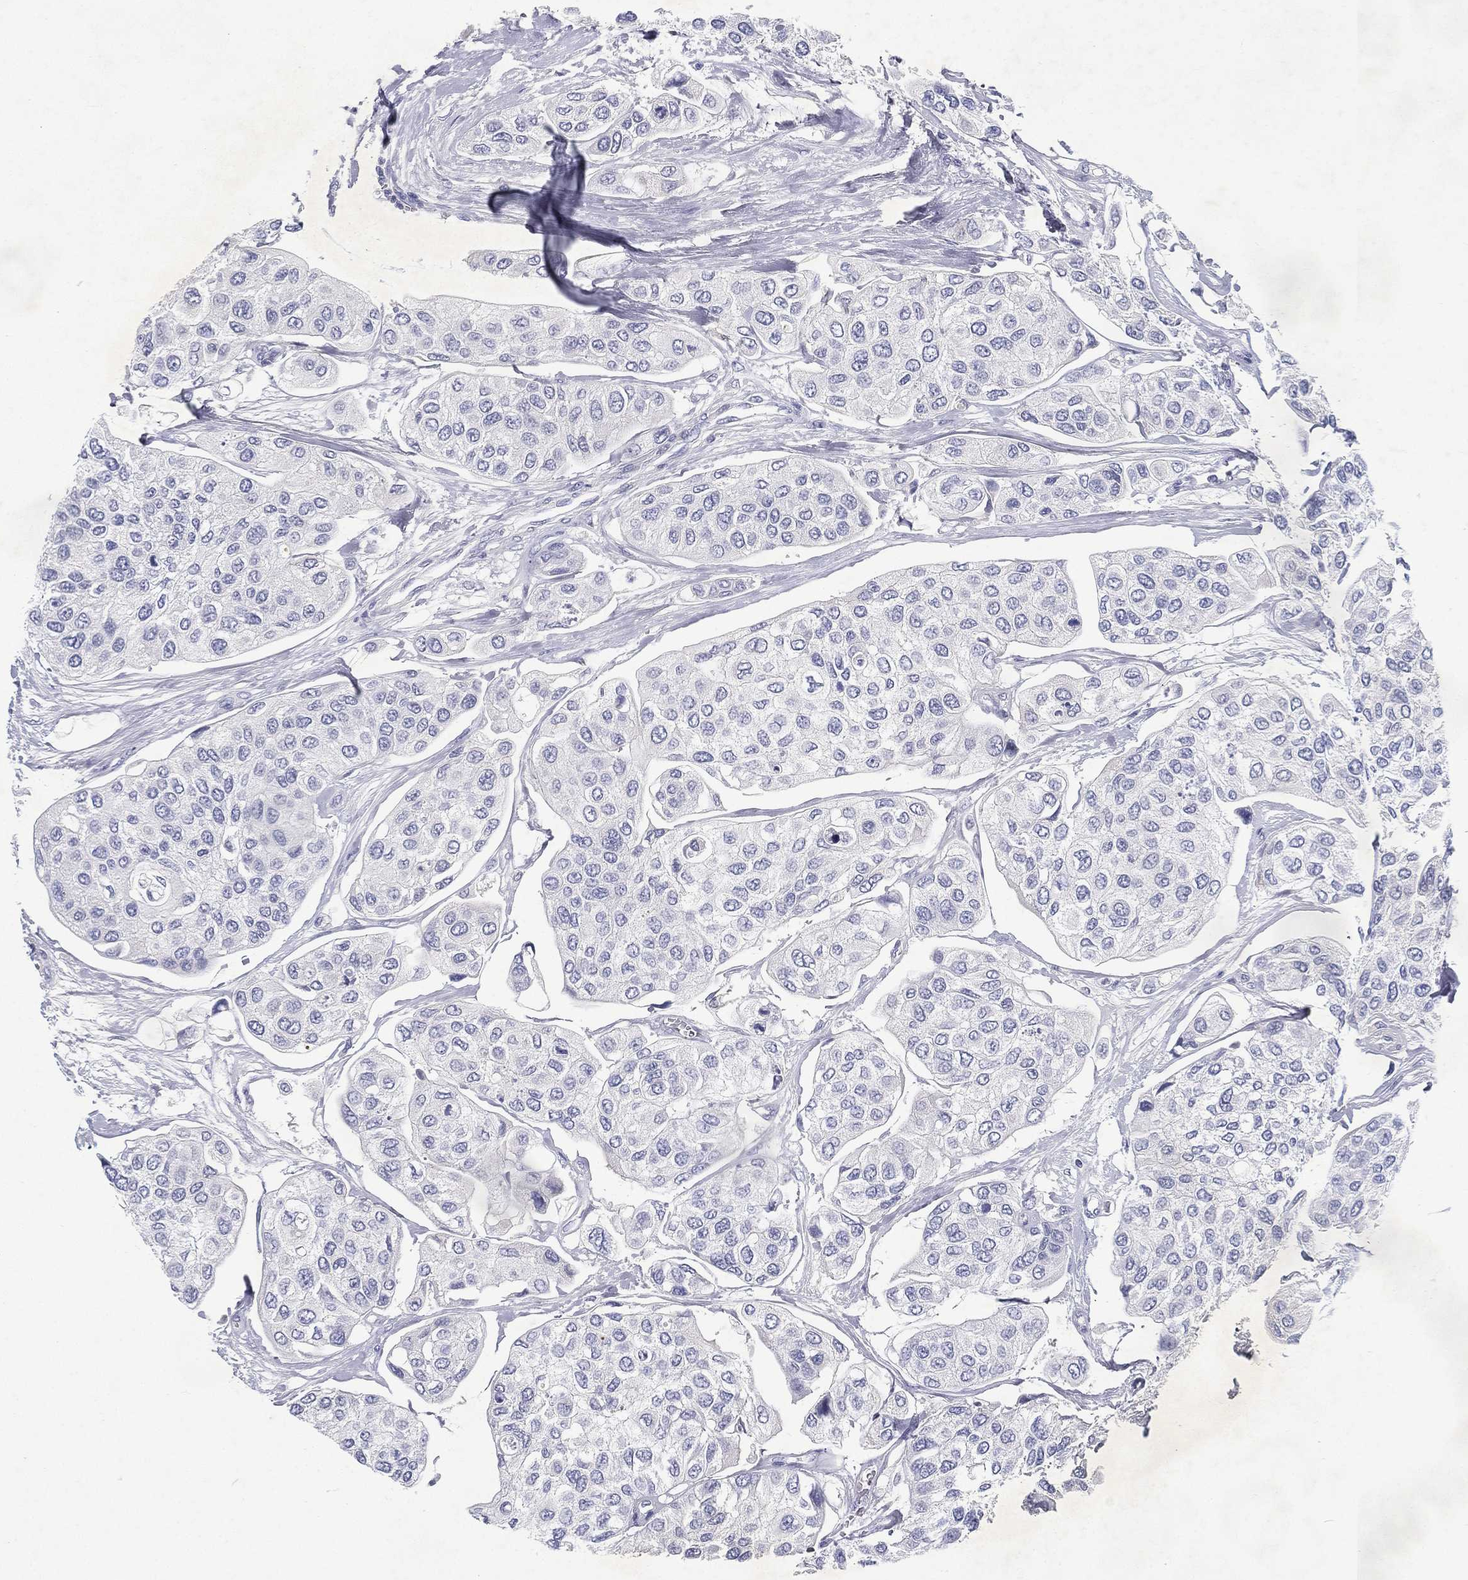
{"staining": {"intensity": "negative", "quantity": "none", "location": "none"}, "tissue": "urothelial cancer", "cell_type": "Tumor cells", "image_type": "cancer", "snomed": [{"axis": "morphology", "description": "Urothelial carcinoma, High grade"}, {"axis": "topography", "description": "Urinary bladder"}], "caption": "This is an IHC image of urothelial cancer. There is no expression in tumor cells.", "gene": "RGS13", "patient": {"sex": "male", "age": 77}}